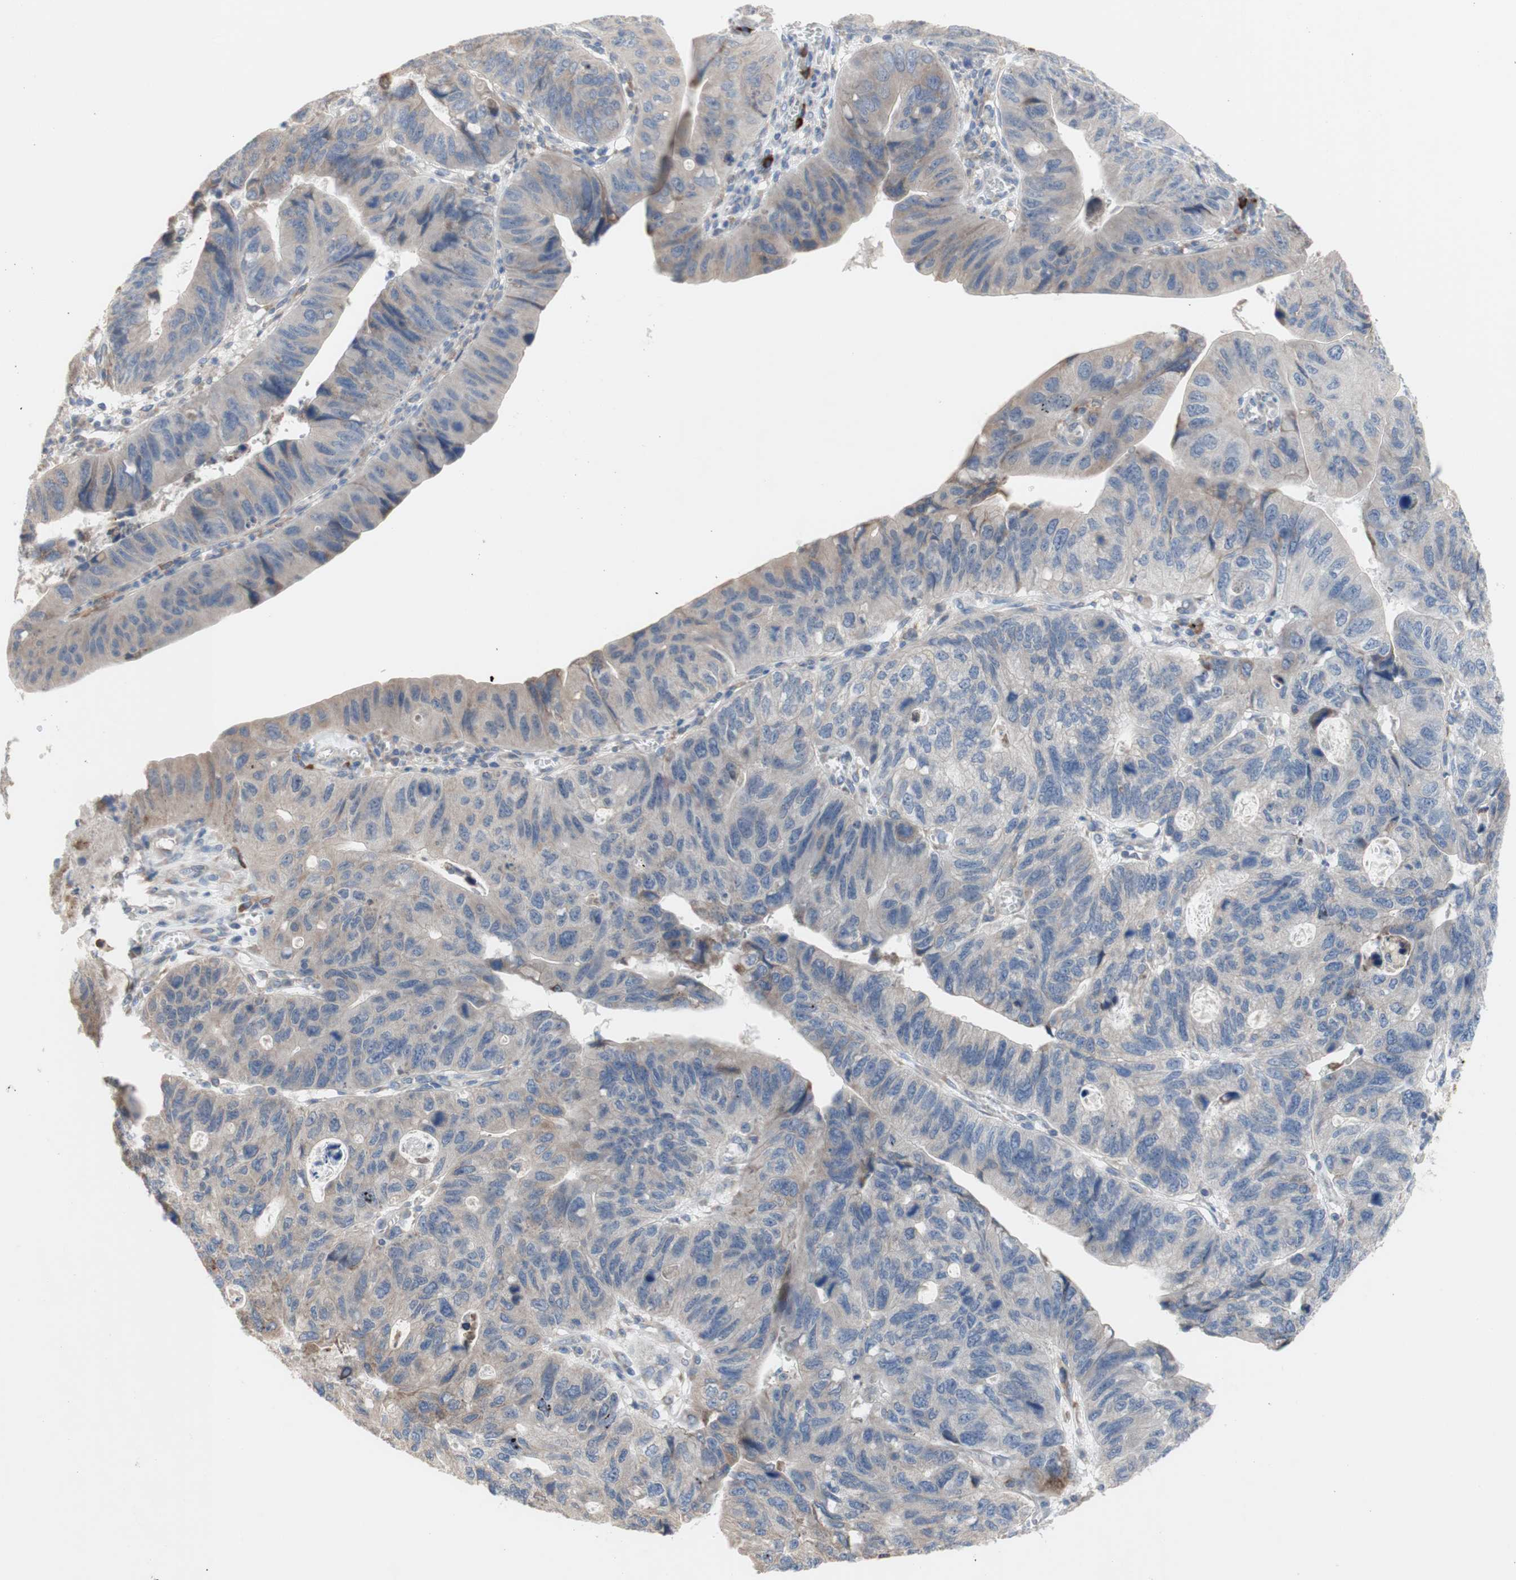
{"staining": {"intensity": "weak", "quantity": "25%-75%", "location": "cytoplasmic/membranous"}, "tissue": "stomach cancer", "cell_type": "Tumor cells", "image_type": "cancer", "snomed": [{"axis": "morphology", "description": "Adenocarcinoma, NOS"}, {"axis": "topography", "description": "Stomach"}], "caption": "An image of human stomach cancer stained for a protein shows weak cytoplasmic/membranous brown staining in tumor cells.", "gene": "TTC14", "patient": {"sex": "male", "age": 59}}